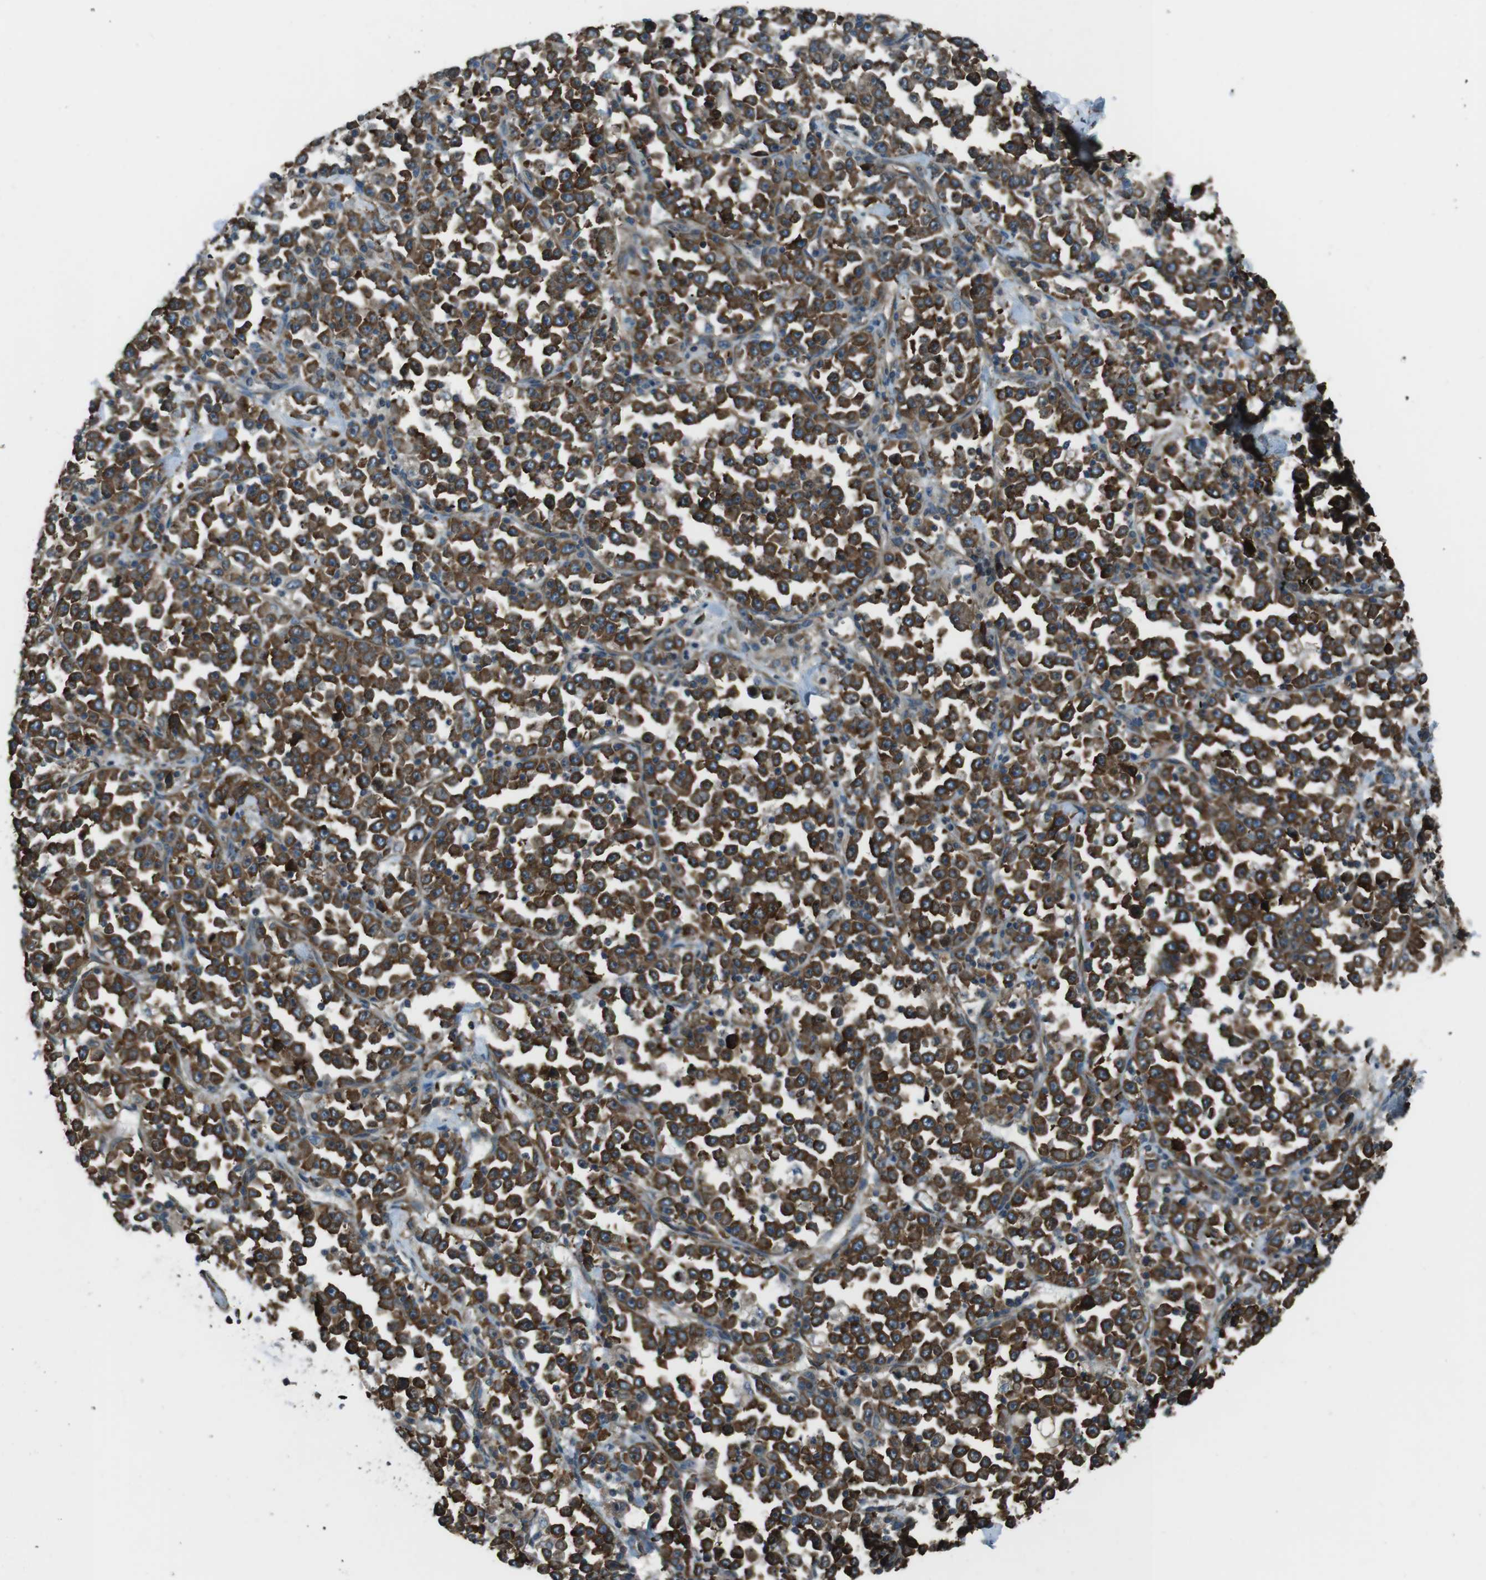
{"staining": {"intensity": "strong", "quantity": "25%-75%", "location": "cytoplasmic/membranous"}, "tissue": "stomach cancer", "cell_type": "Tumor cells", "image_type": "cancer", "snomed": [{"axis": "morphology", "description": "Normal tissue, NOS"}, {"axis": "morphology", "description": "Adenocarcinoma, NOS"}, {"axis": "topography", "description": "Stomach, upper"}, {"axis": "topography", "description": "Stomach"}], "caption": "Tumor cells display high levels of strong cytoplasmic/membranous staining in about 25%-75% of cells in human stomach cancer.", "gene": "PA2G4", "patient": {"sex": "male", "age": 59}}